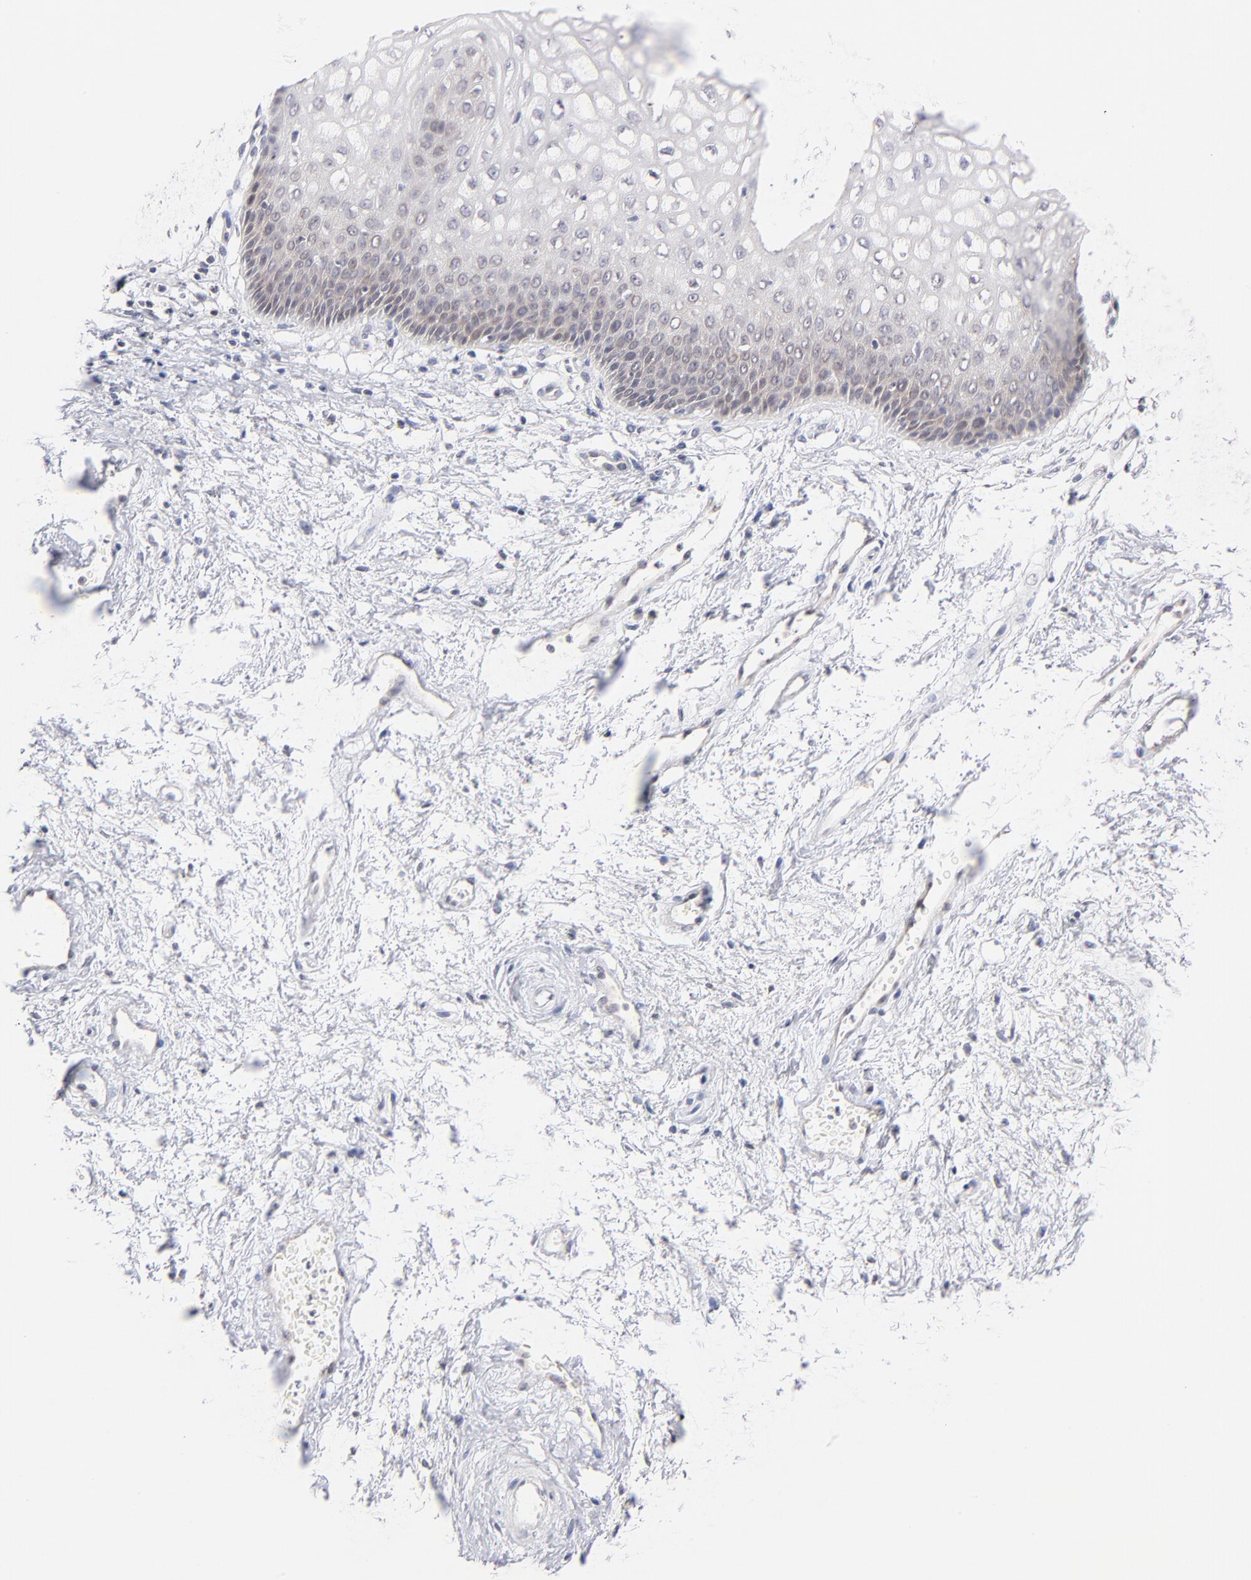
{"staining": {"intensity": "weak", "quantity": "<25%", "location": "cytoplasmic/membranous"}, "tissue": "vagina", "cell_type": "Squamous epithelial cells", "image_type": "normal", "snomed": [{"axis": "morphology", "description": "Normal tissue, NOS"}, {"axis": "topography", "description": "Vagina"}], "caption": "An immunohistochemistry (IHC) image of benign vagina is shown. There is no staining in squamous epithelial cells of vagina. (Immunohistochemistry, brightfield microscopy, high magnification).", "gene": "CASP6", "patient": {"sex": "female", "age": 34}}